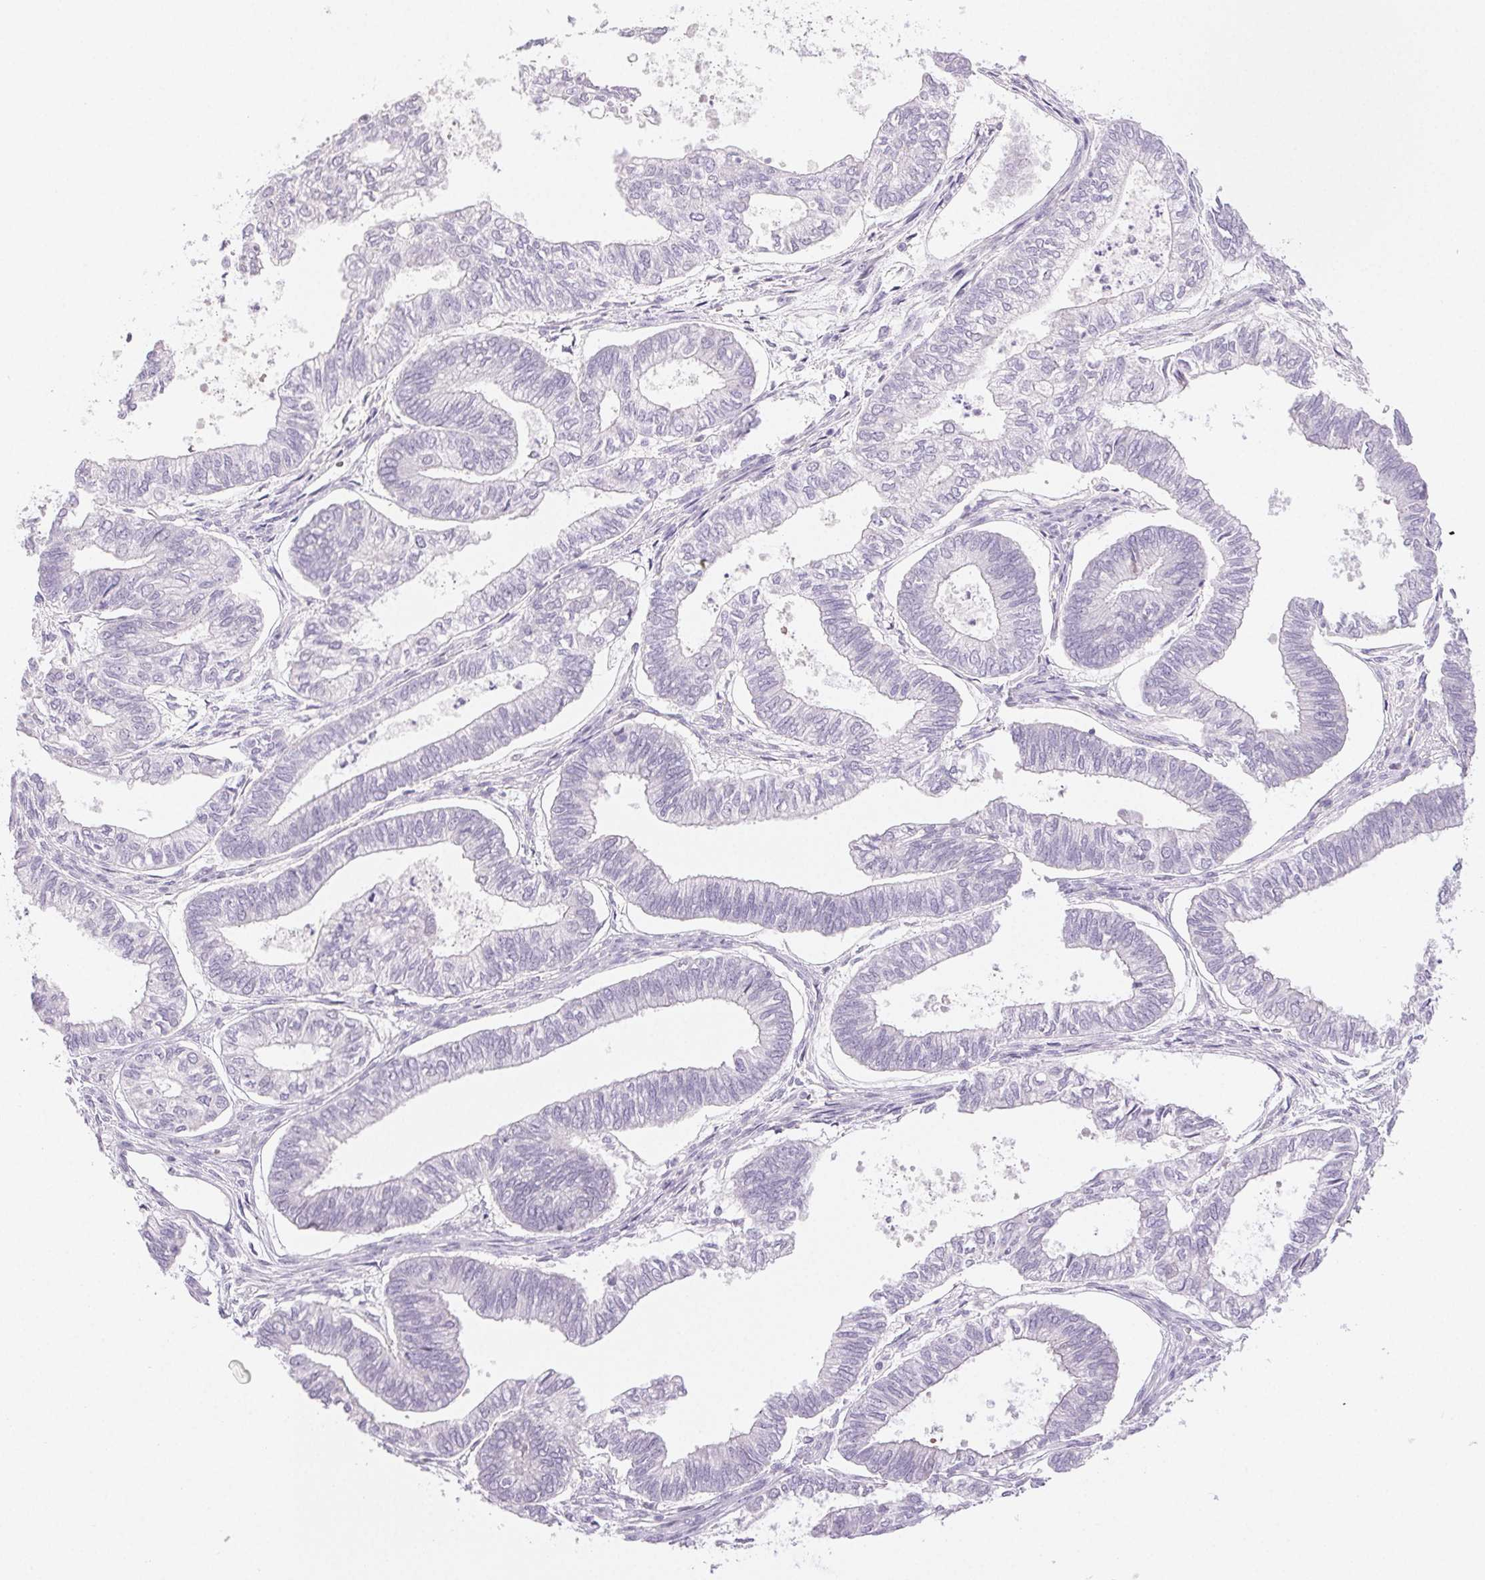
{"staining": {"intensity": "negative", "quantity": "none", "location": "none"}, "tissue": "ovarian cancer", "cell_type": "Tumor cells", "image_type": "cancer", "snomed": [{"axis": "morphology", "description": "Carcinoma, endometroid"}, {"axis": "topography", "description": "Ovary"}], "caption": "Immunohistochemistry histopathology image of ovarian cancer (endometroid carcinoma) stained for a protein (brown), which displays no staining in tumor cells. (Stains: DAB immunohistochemistry (IHC) with hematoxylin counter stain, Microscopy: brightfield microscopy at high magnification).", "gene": "BPIFB2", "patient": {"sex": "female", "age": 64}}